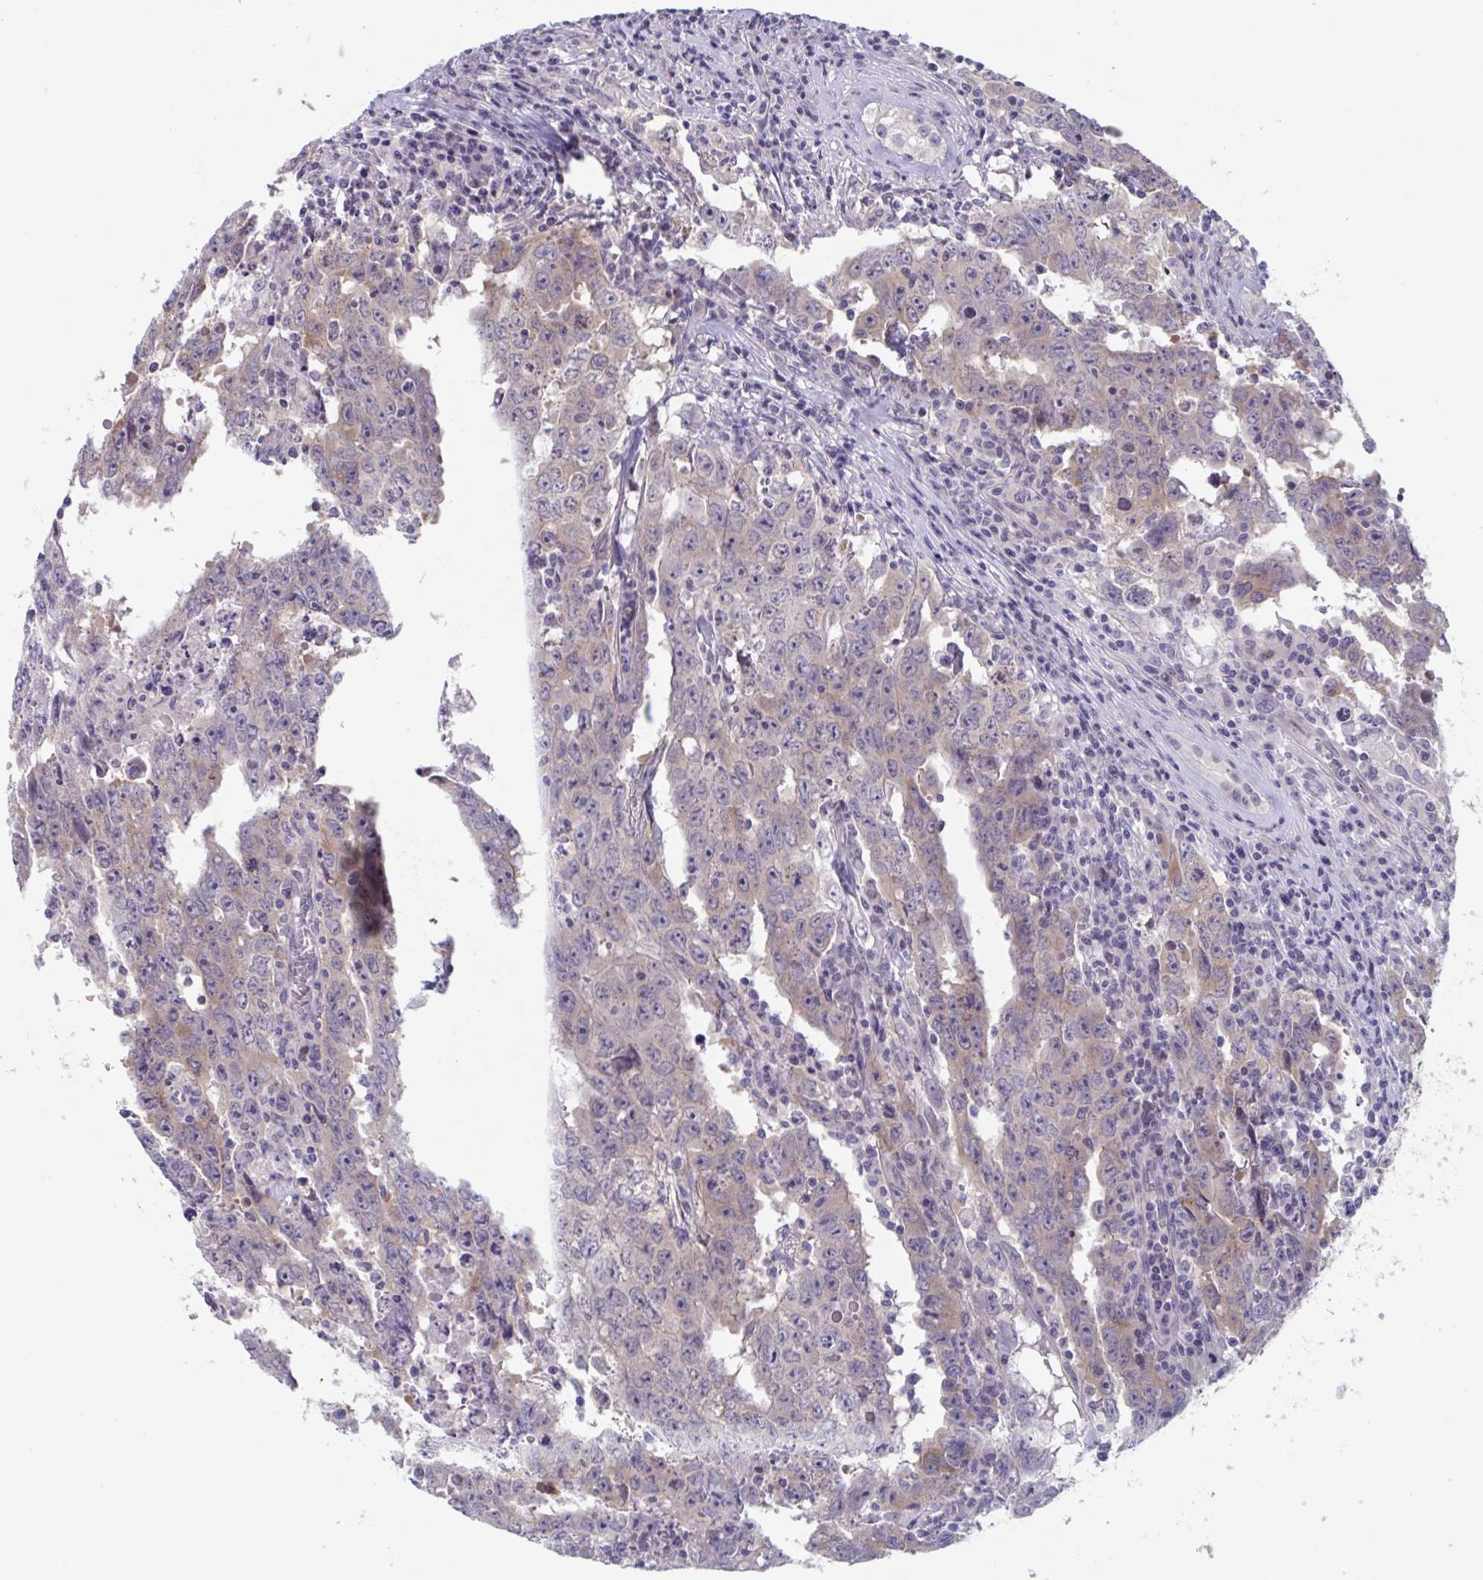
{"staining": {"intensity": "weak", "quantity": "<25%", "location": "cytoplasmic/membranous"}, "tissue": "testis cancer", "cell_type": "Tumor cells", "image_type": "cancer", "snomed": [{"axis": "morphology", "description": "Carcinoma, Embryonal, NOS"}, {"axis": "topography", "description": "Testis"}], "caption": "Testis cancer (embryonal carcinoma) stained for a protein using IHC displays no expression tumor cells.", "gene": "RIOK1", "patient": {"sex": "male", "age": 22}}